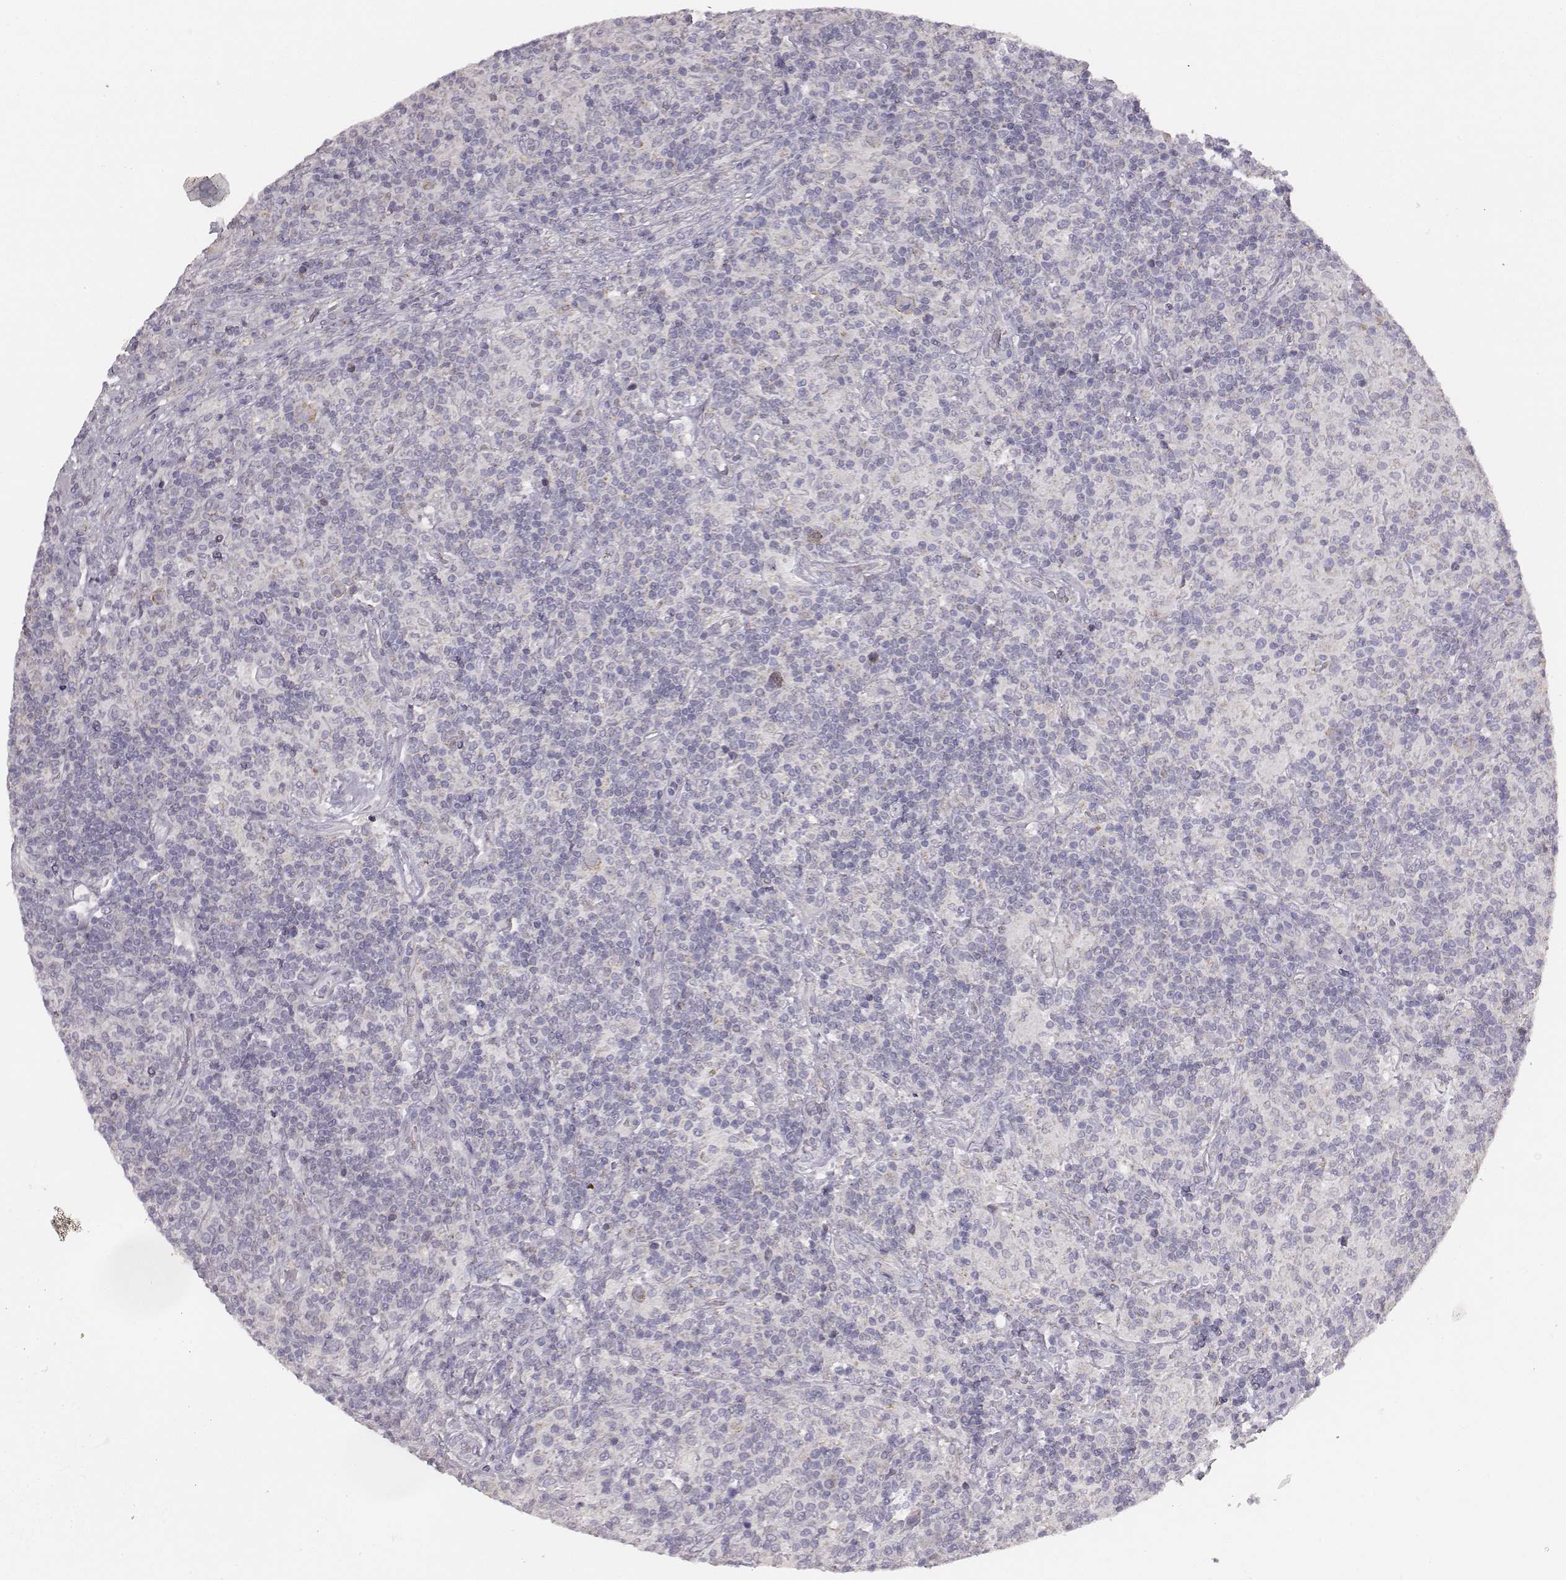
{"staining": {"intensity": "negative", "quantity": "none", "location": "none"}, "tissue": "lymphoma", "cell_type": "Tumor cells", "image_type": "cancer", "snomed": [{"axis": "morphology", "description": "Hodgkin's disease, NOS"}, {"axis": "topography", "description": "Lymph node"}], "caption": "This is an IHC micrograph of Hodgkin's disease. There is no staining in tumor cells.", "gene": "ABCD3", "patient": {"sex": "male", "age": 70}}